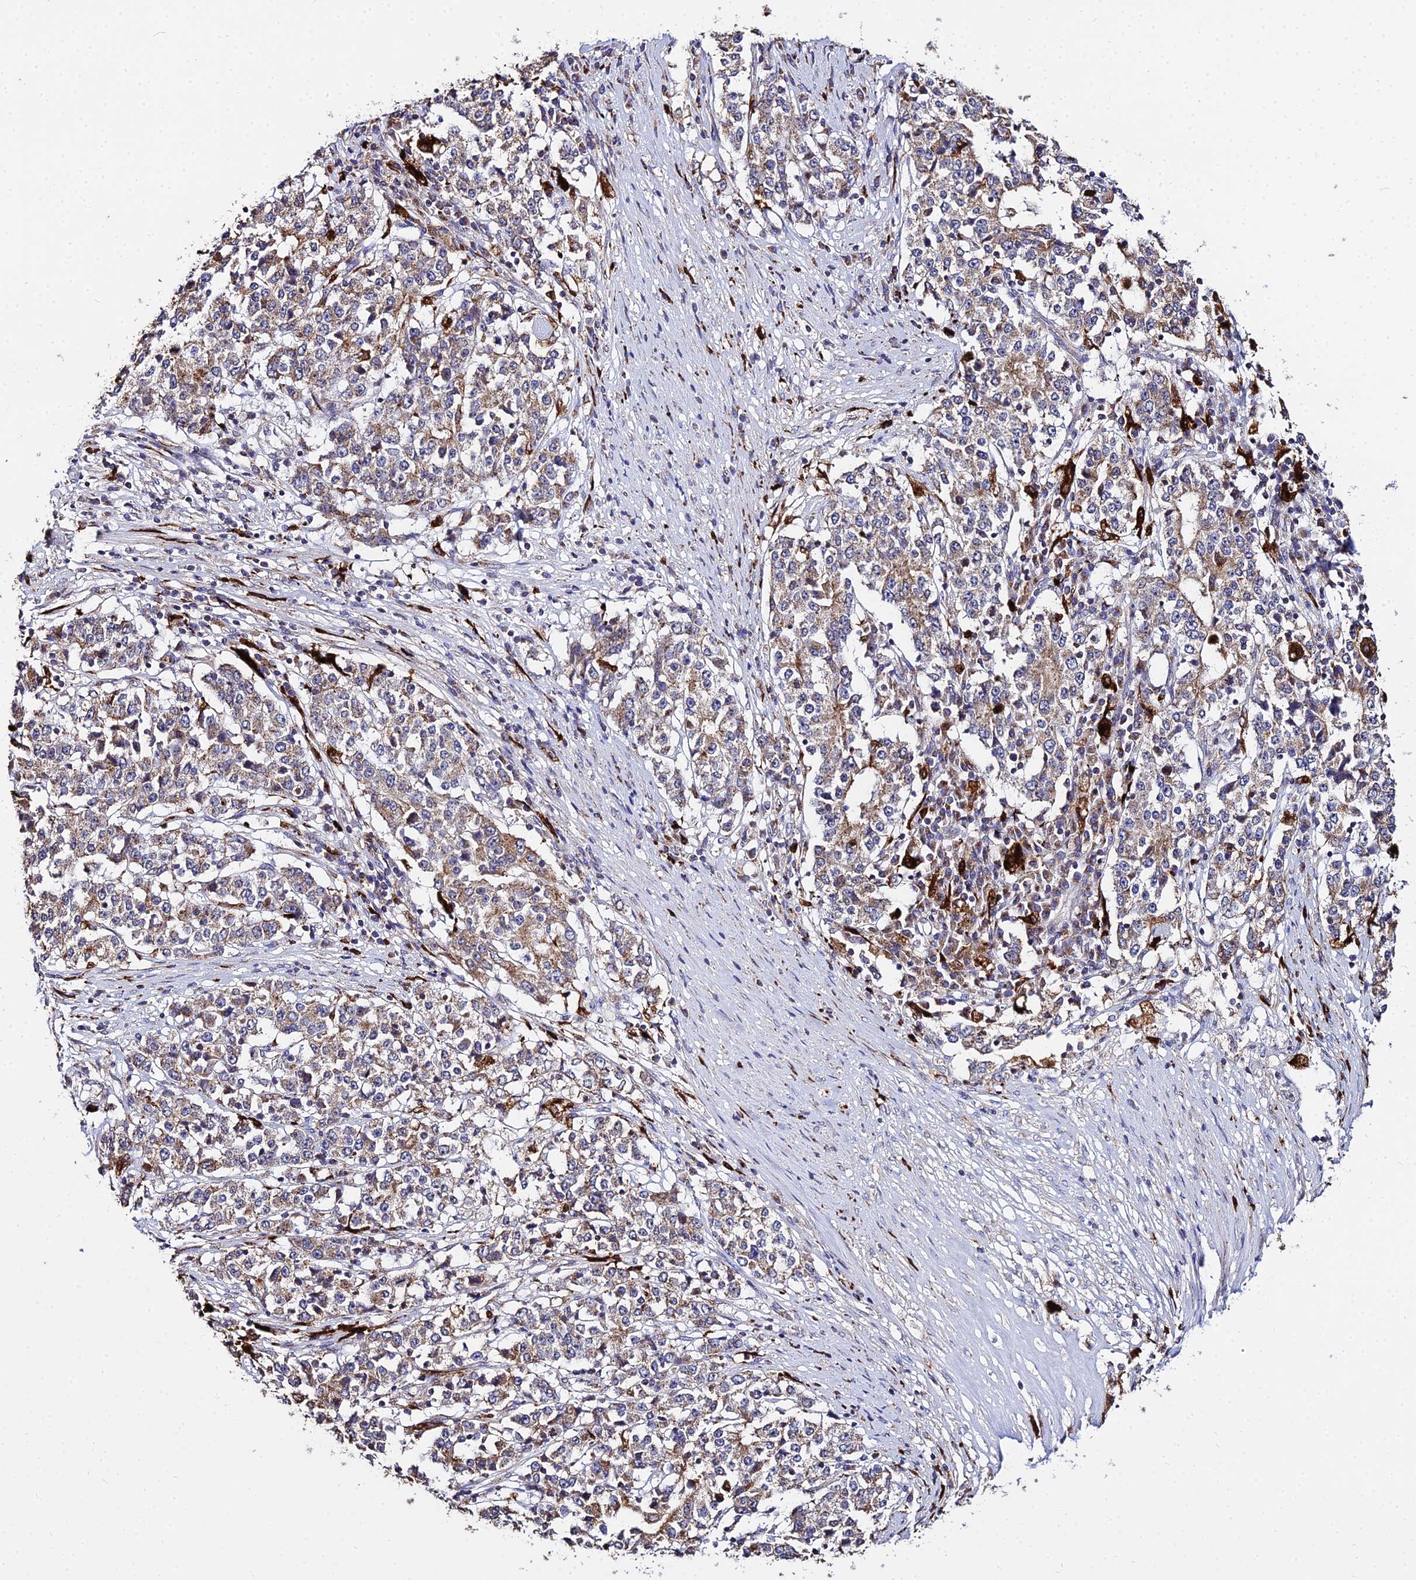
{"staining": {"intensity": "moderate", "quantity": "<25%", "location": "cytoplasmic/membranous"}, "tissue": "stomach cancer", "cell_type": "Tumor cells", "image_type": "cancer", "snomed": [{"axis": "morphology", "description": "Adenocarcinoma, NOS"}, {"axis": "topography", "description": "Stomach"}], "caption": "Tumor cells show low levels of moderate cytoplasmic/membranous positivity in about <25% of cells in human stomach cancer.", "gene": "PEX19", "patient": {"sex": "male", "age": 59}}